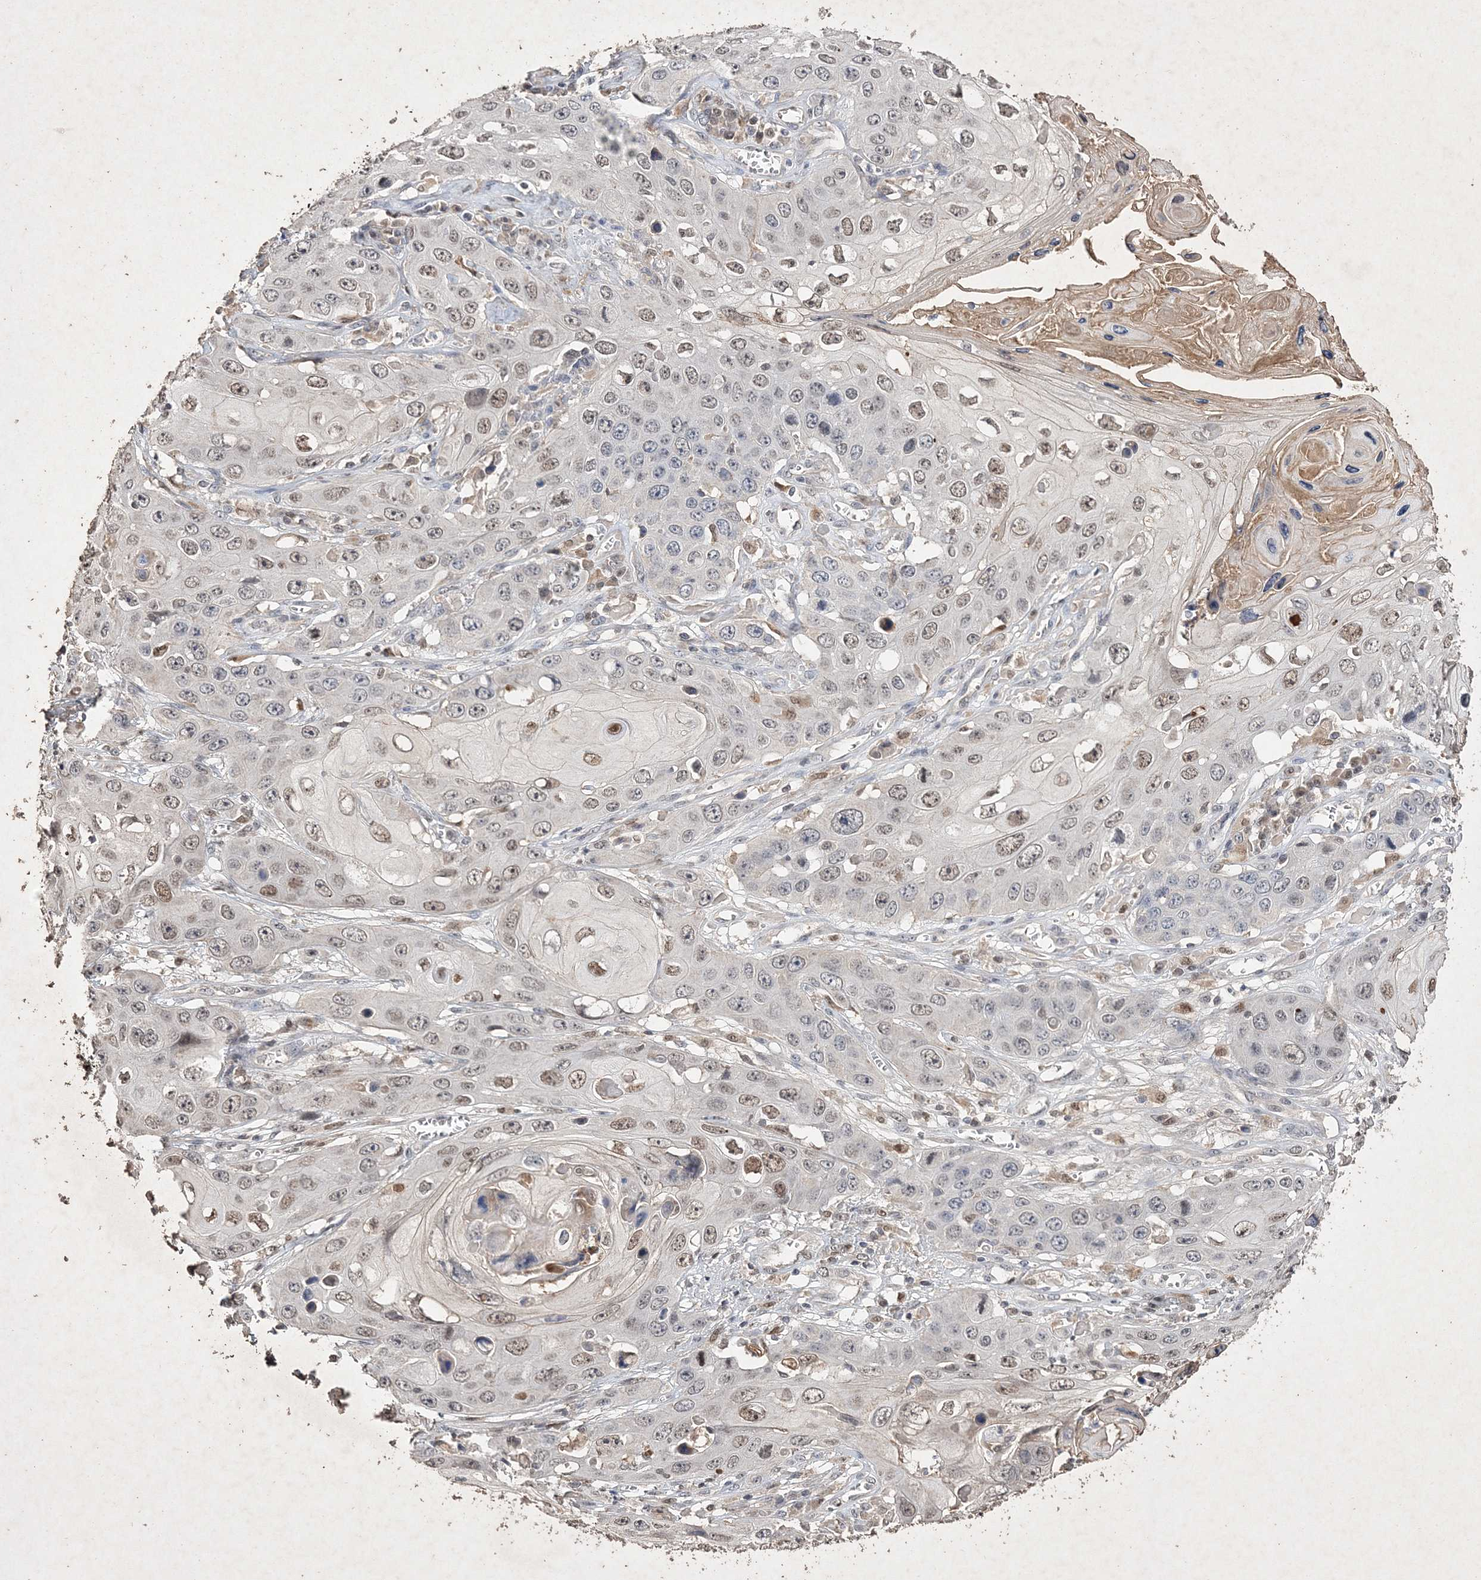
{"staining": {"intensity": "weak", "quantity": "25%-75%", "location": "nuclear"}, "tissue": "skin cancer", "cell_type": "Tumor cells", "image_type": "cancer", "snomed": [{"axis": "morphology", "description": "Squamous cell carcinoma, NOS"}, {"axis": "topography", "description": "Skin"}], "caption": "This histopathology image demonstrates skin cancer (squamous cell carcinoma) stained with IHC to label a protein in brown. The nuclear of tumor cells show weak positivity for the protein. Nuclei are counter-stained blue.", "gene": "C3orf38", "patient": {"sex": "male", "age": 55}}